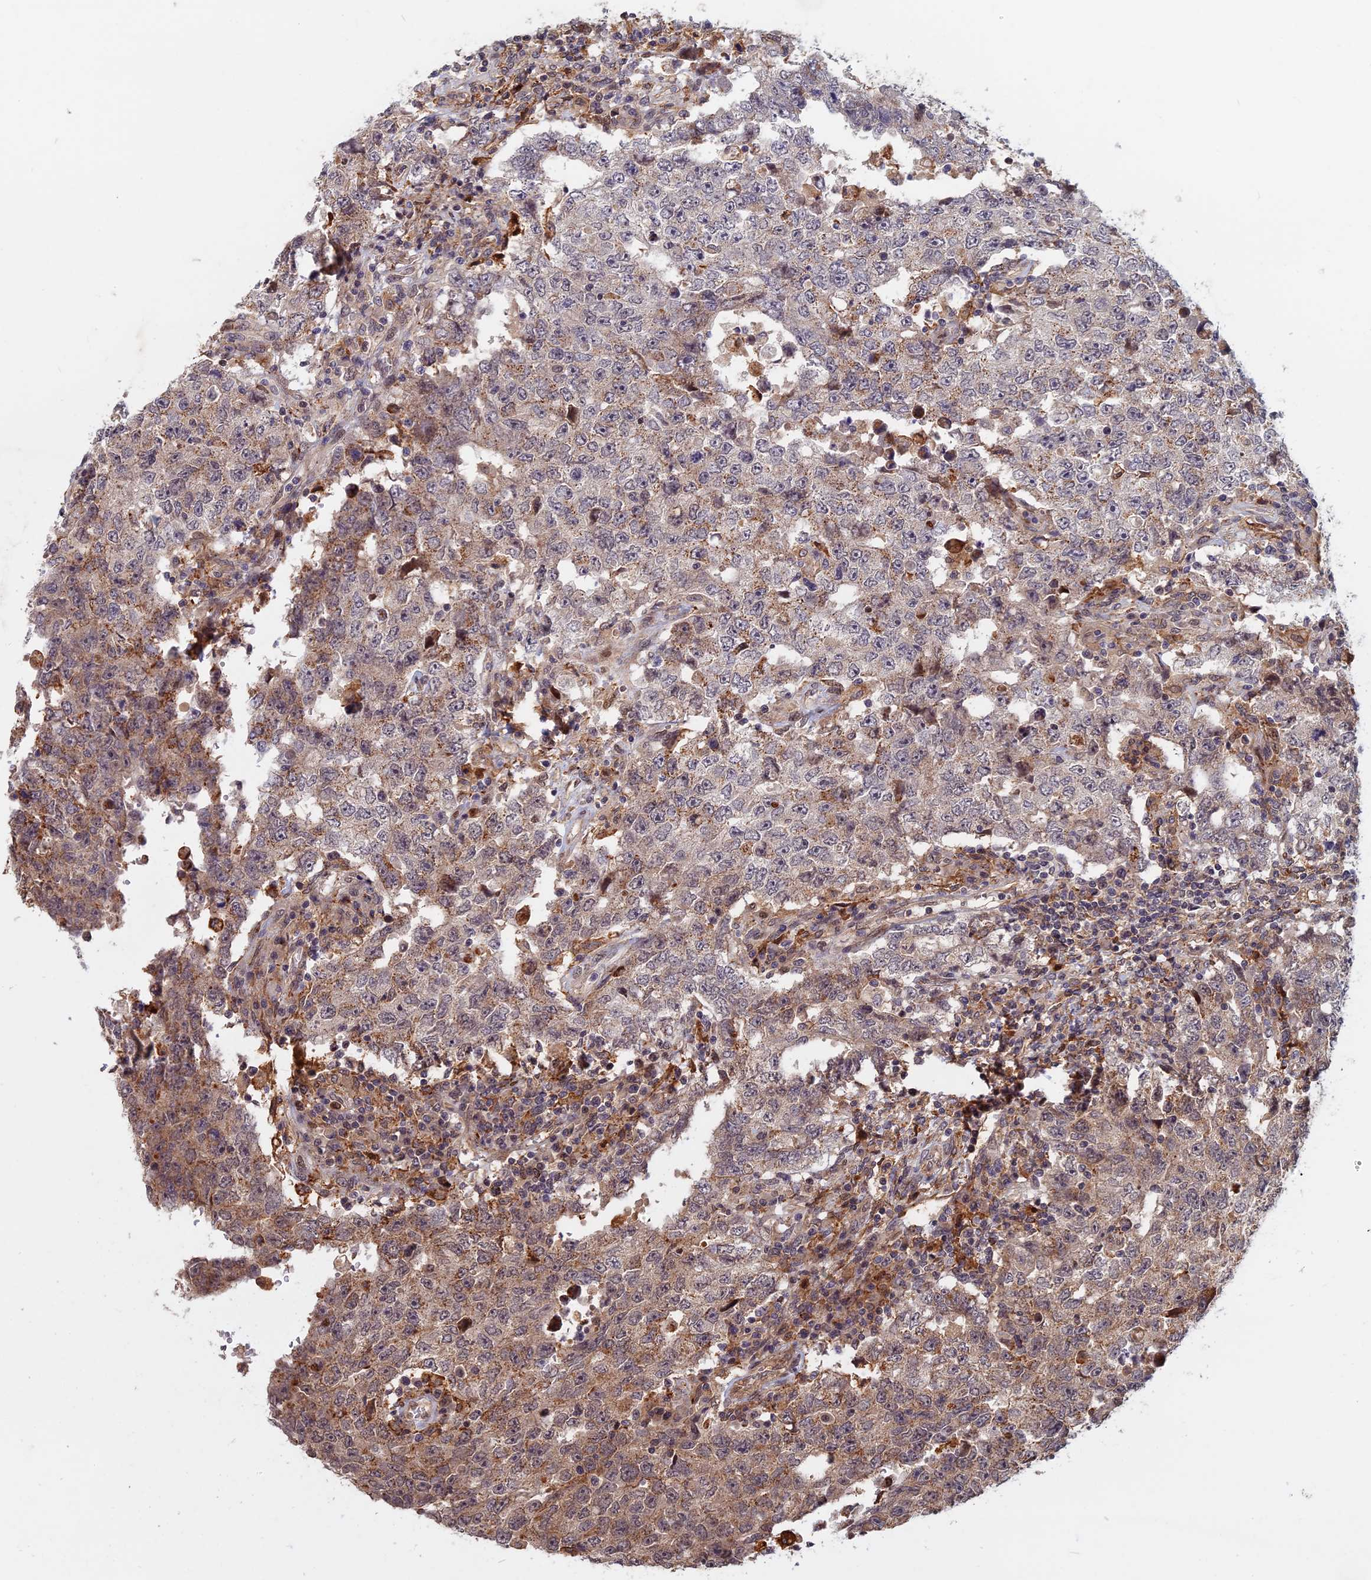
{"staining": {"intensity": "weak", "quantity": "25%-75%", "location": "cytoplasmic/membranous"}, "tissue": "testis cancer", "cell_type": "Tumor cells", "image_type": "cancer", "snomed": [{"axis": "morphology", "description": "Carcinoma, Embryonal, NOS"}, {"axis": "topography", "description": "Testis"}], "caption": "Human testis cancer (embryonal carcinoma) stained with a protein marker reveals weak staining in tumor cells.", "gene": "SPG11", "patient": {"sex": "male", "age": 26}}